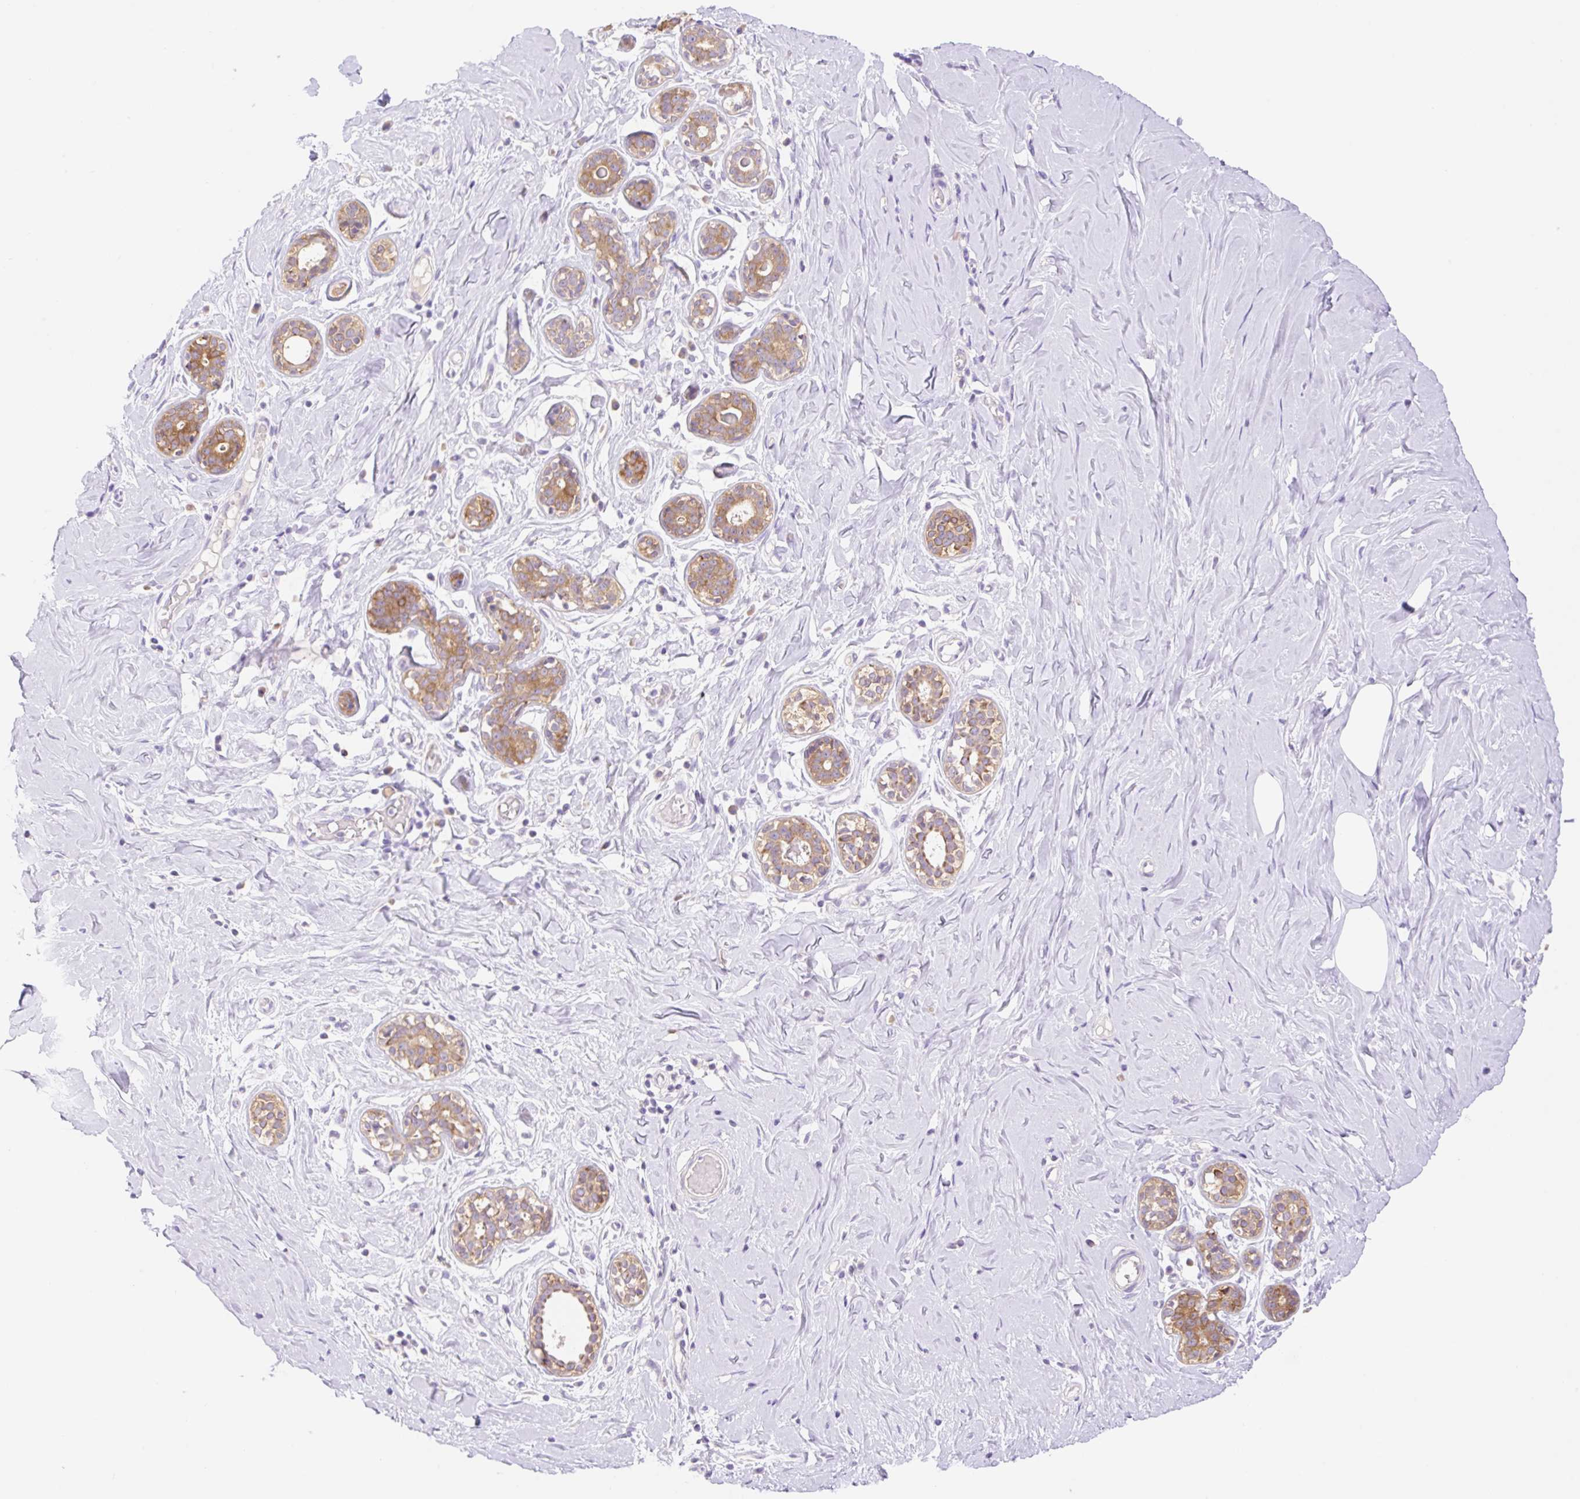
{"staining": {"intensity": "negative", "quantity": "none", "location": "none"}, "tissue": "breast", "cell_type": "Adipocytes", "image_type": "normal", "snomed": [{"axis": "morphology", "description": "Normal tissue, NOS"}, {"axis": "topography", "description": "Breast"}], "caption": "Protein analysis of normal breast exhibits no significant positivity in adipocytes.", "gene": "DENND5A", "patient": {"sex": "female", "age": 27}}